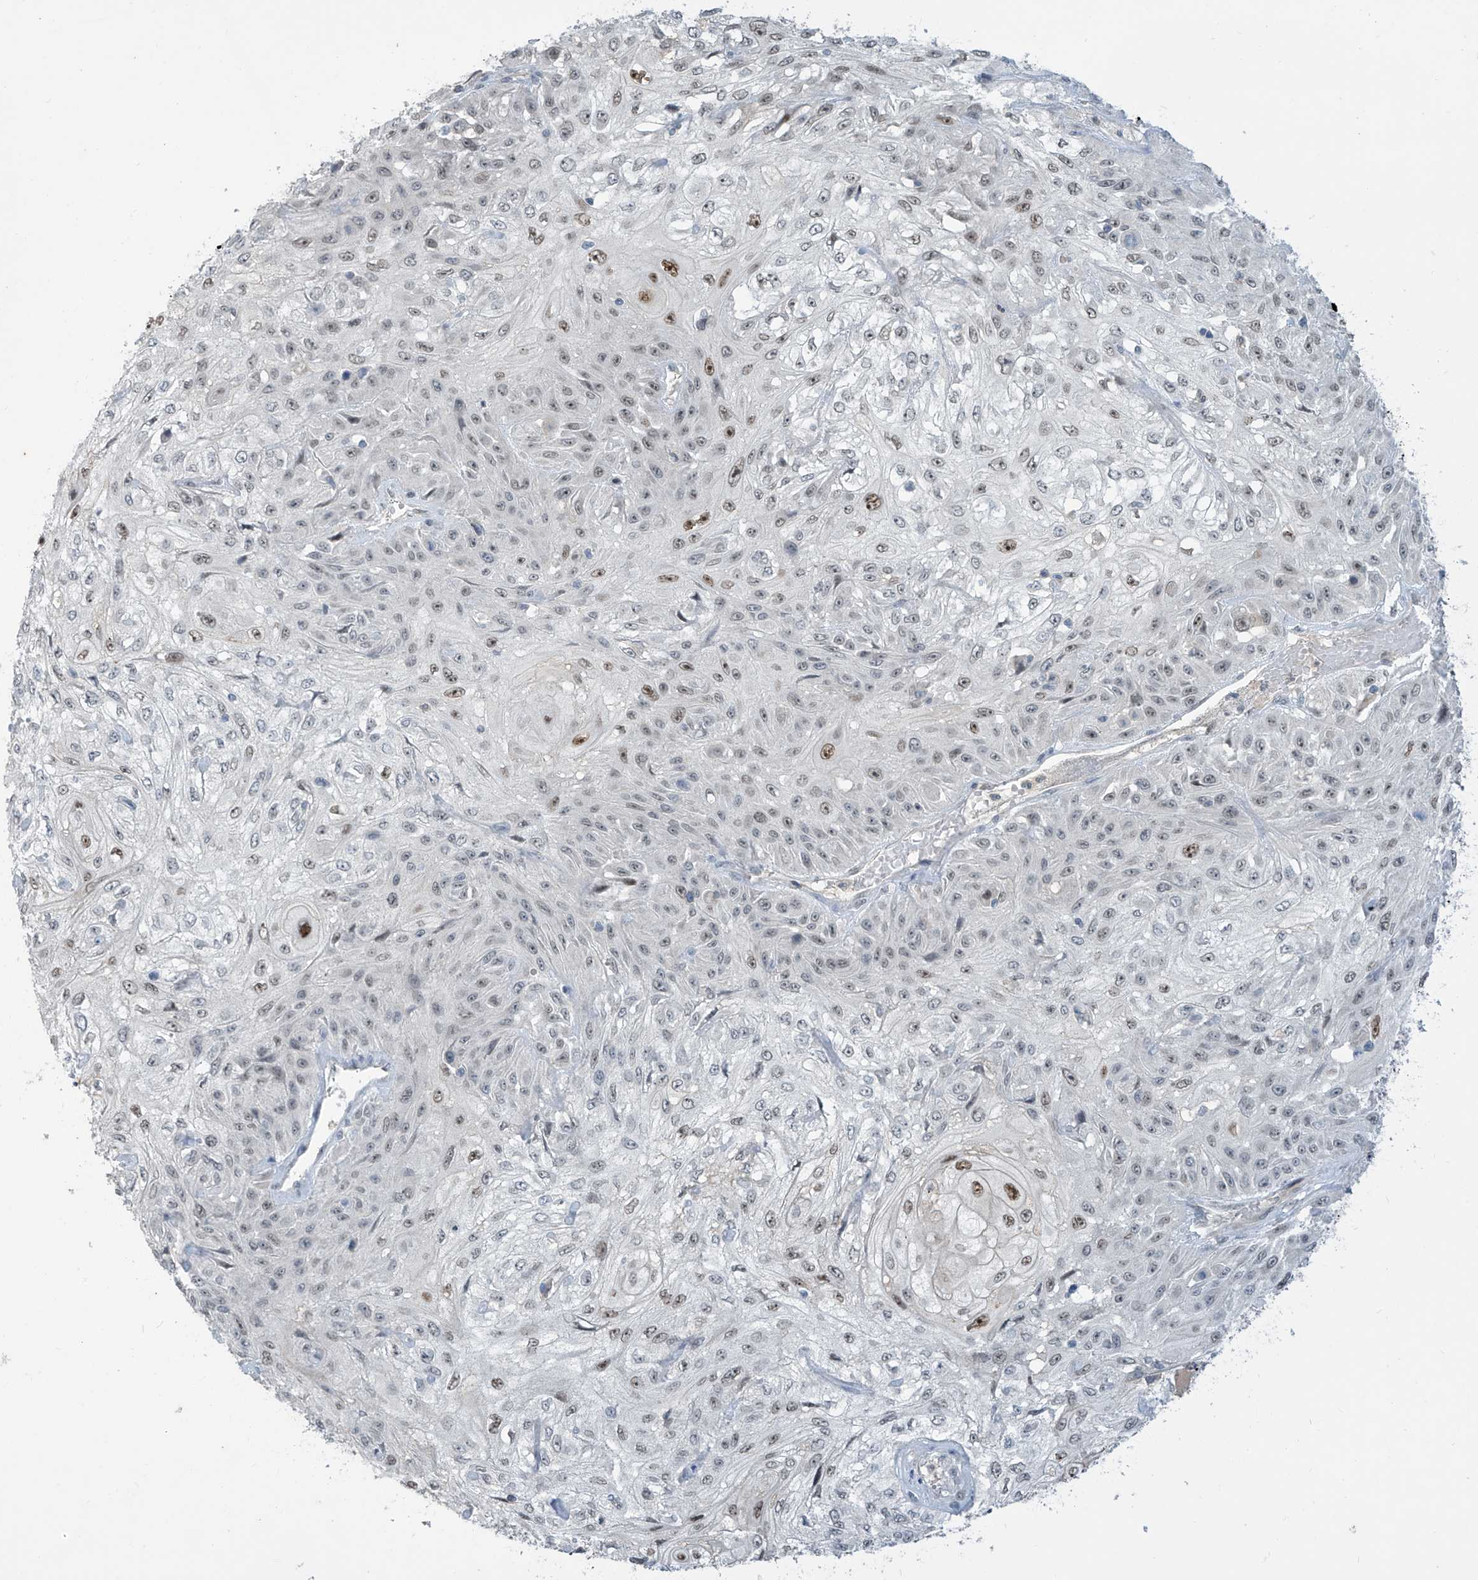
{"staining": {"intensity": "moderate", "quantity": "<25%", "location": "nuclear"}, "tissue": "skin cancer", "cell_type": "Tumor cells", "image_type": "cancer", "snomed": [{"axis": "morphology", "description": "Squamous cell carcinoma, NOS"}, {"axis": "morphology", "description": "Squamous cell carcinoma, metastatic, NOS"}, {"axis": "topography", "description": "Skin"}, {"axis": "topography", "description": "Lymph node"}], "caption": "A histopathology image of skin squamous cell carcinoma stained for a protein exhibits moderate nuclear brown staining in tumor cells. The staining was performed using DAB, with brown indicating positive protein expression. Nuclei are stained blue with hematoxylin.", "gene": "METAP1D", "patient": {"sex": "male", "age": 75}}